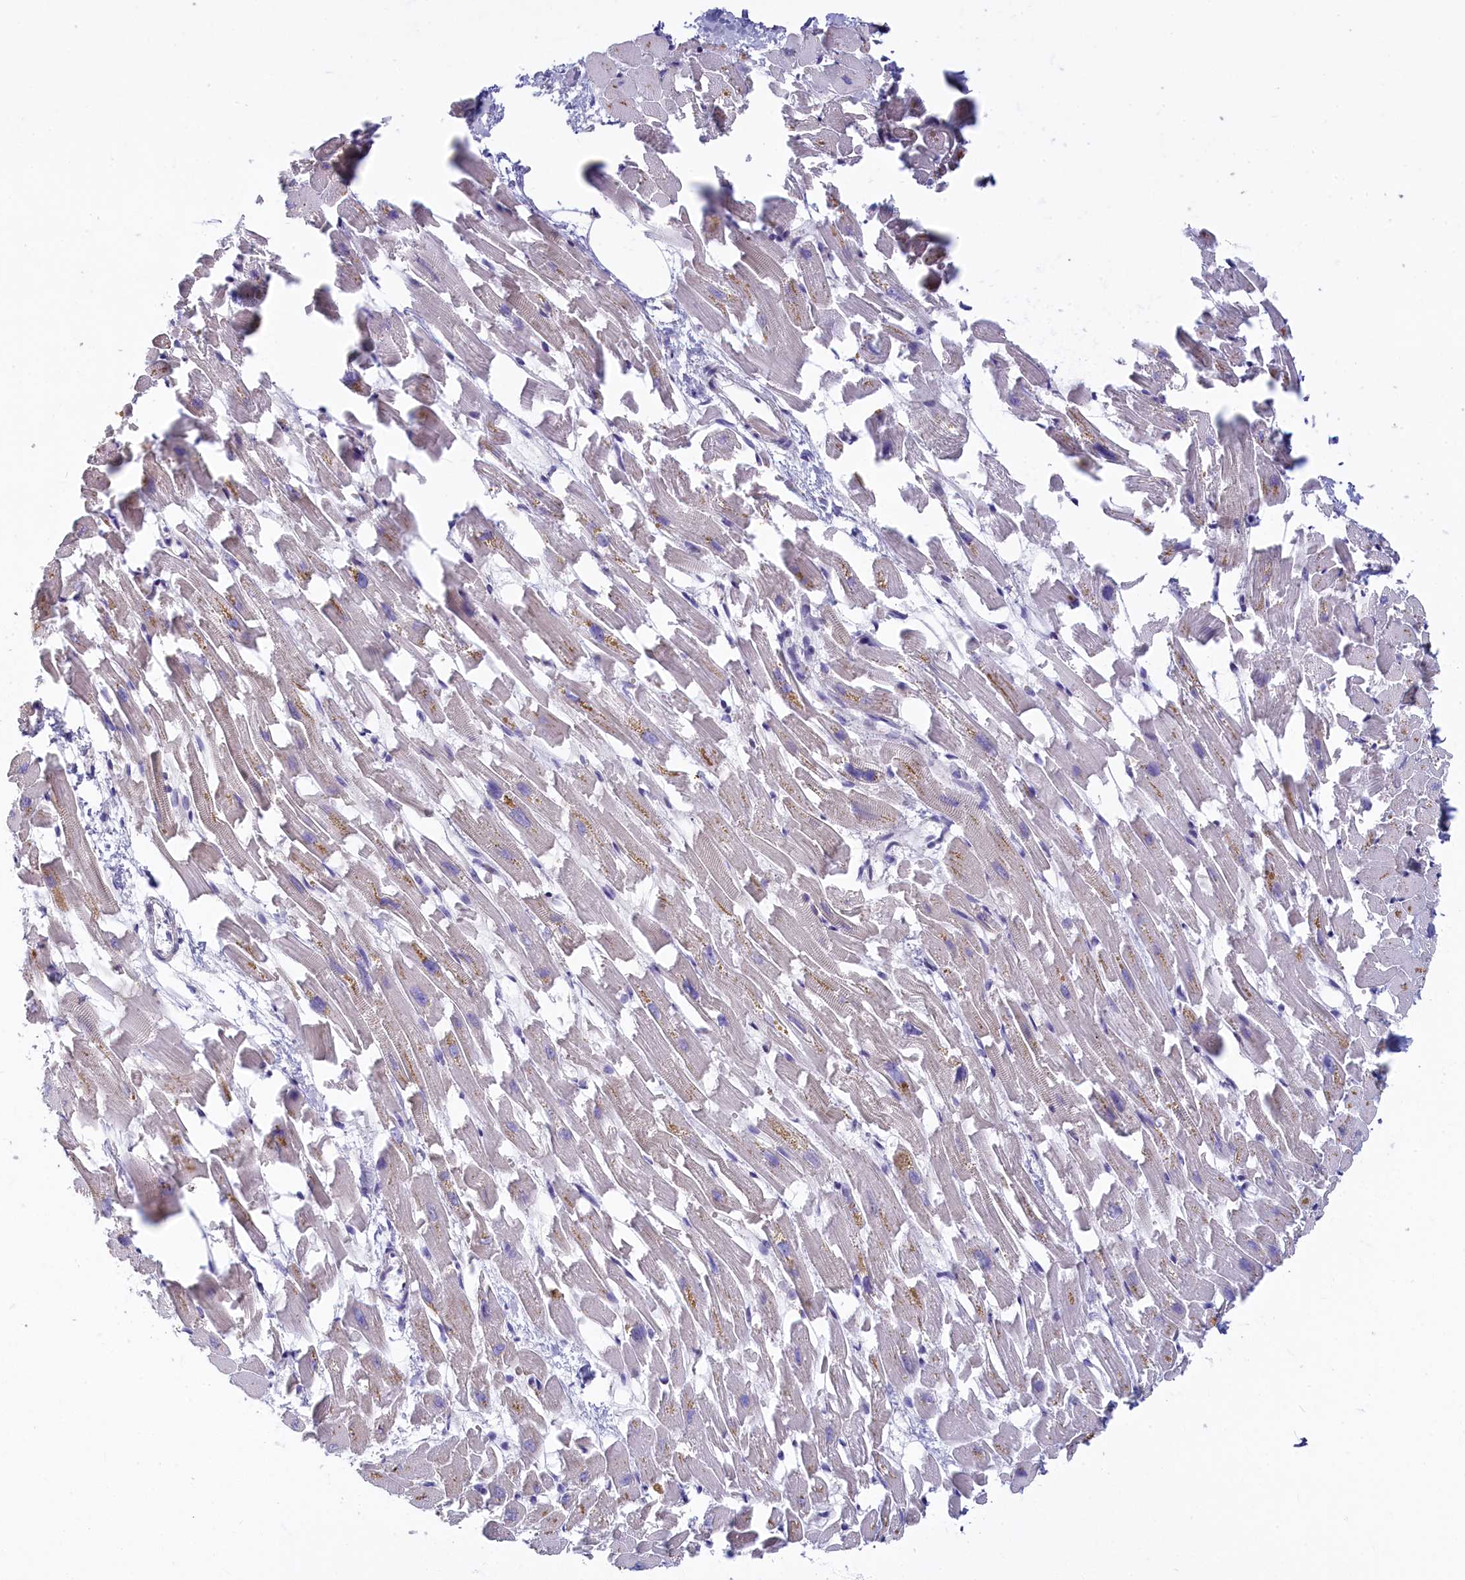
{"staining": {"intensity": "negative", "quantity": "none", "location": "none"}, "tissue": "heart muscle", "cell_type": "Cardiomyocytes", "image_type": "normal", "snomed": [{"axis": "morphology", "description": "Normal tissue, NOS"}, {"axis": "topography", "description": "Heart"}], "caption": "IHC image of benign heart muscle stained for a protein (brown), which demonstrates no positivity in cardiomyocytes. The staining is performed using DAB (3,3'-diaminobenzidine) brown chromogen with nuclei counter-stained in using hematoxylin.", "gene": "NOL10", "patient": {"sex": "female", "age": 64}}